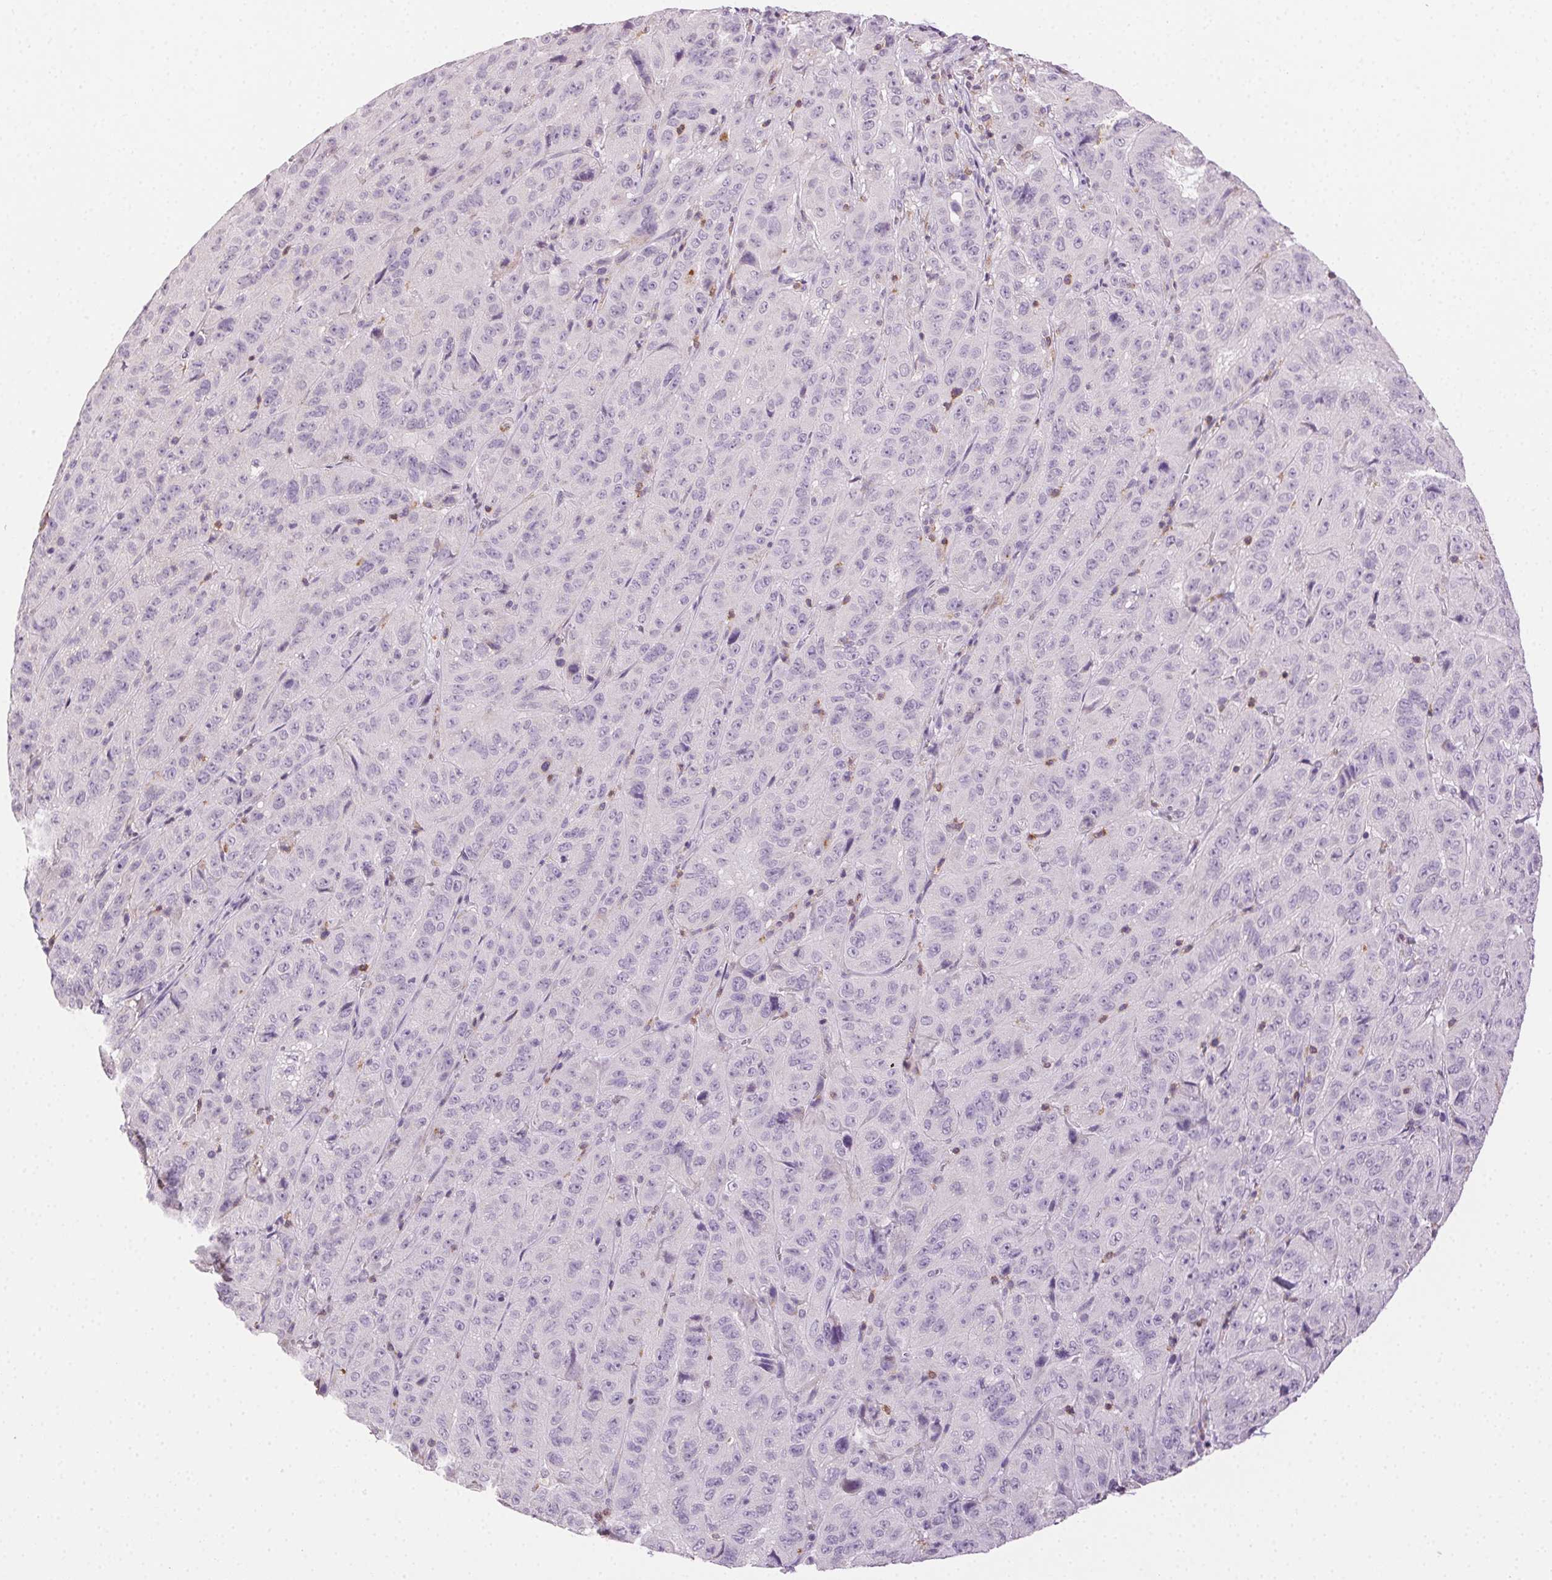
{"staining": {"intensity": "negative", "quantity": "none", "location": "none"}, "tissue": "pancreatic cancer", "cell_type": "Tumor cells", "image_type": "cancer", "snomed": [{"axis": "morphology", "description": "Adenocarcinoma, NOS"}, {"axis": "topography", "description": "Pancreas"}], "caption": "Tumor cells are negative for brown protein staining in pancreatic adenocarcinoma.", "gene": "AKAP5", "patient": {"sex": "male", "age": 63}}